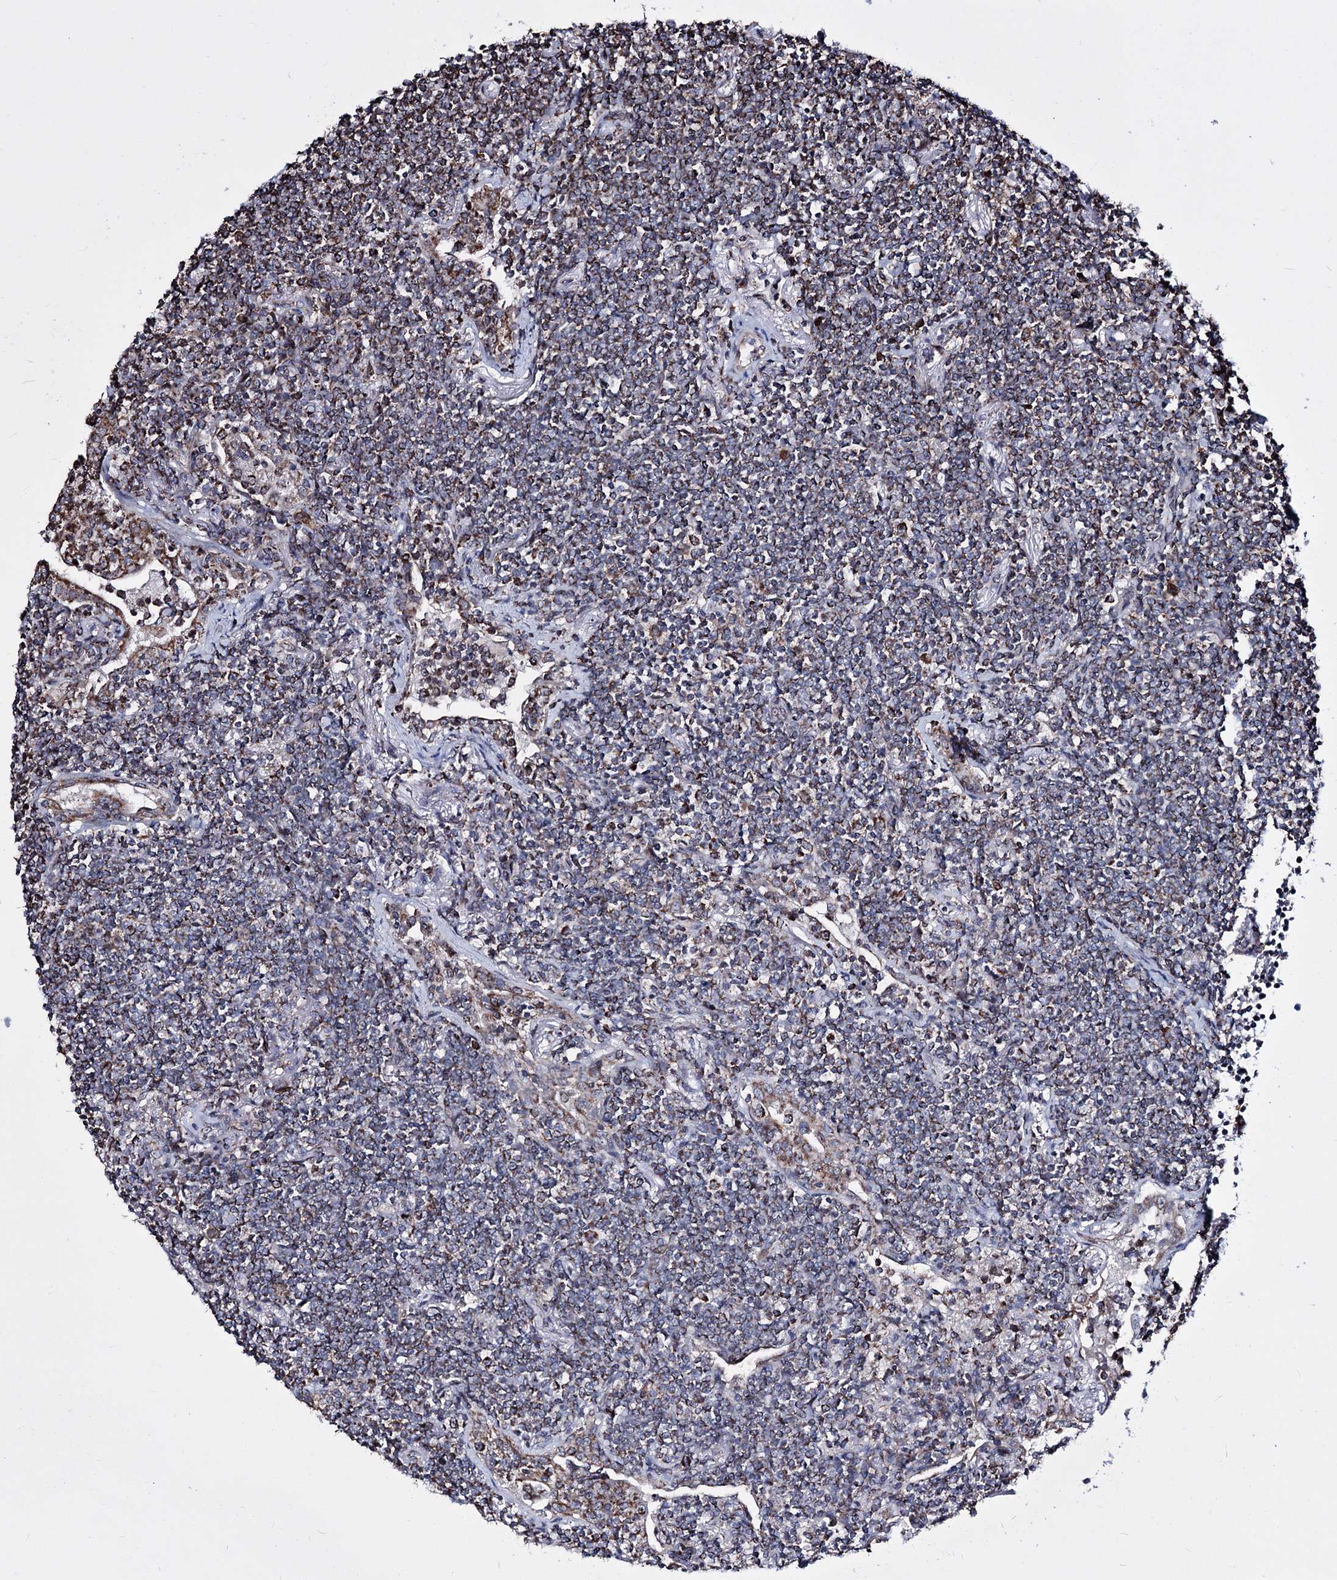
{"staining": {"intensity": "moderate", "quantity": ">75%", "location": "cytoplasmic/membranous"}, "tissue": "lymphoma", "cell_type": "Tumor cells", "image_type": "cancer", "snomed": [{"axis": "morphology", "description": "Malignant lymphoma, non-Hodgkin's type, Low grade"}, {"axis": "topography", "description": "Lung"}], "caption": "Immunohistochemical staining of human malignant lymphoma, non-Hodgkin's type (low-grade) demonstrates medium levels of moderate cytoplasmic/membranous protein staining in about >75% of tumor cells.", "gene": "CREB3L4", "patient": {"sex": "female", "age": 71}}